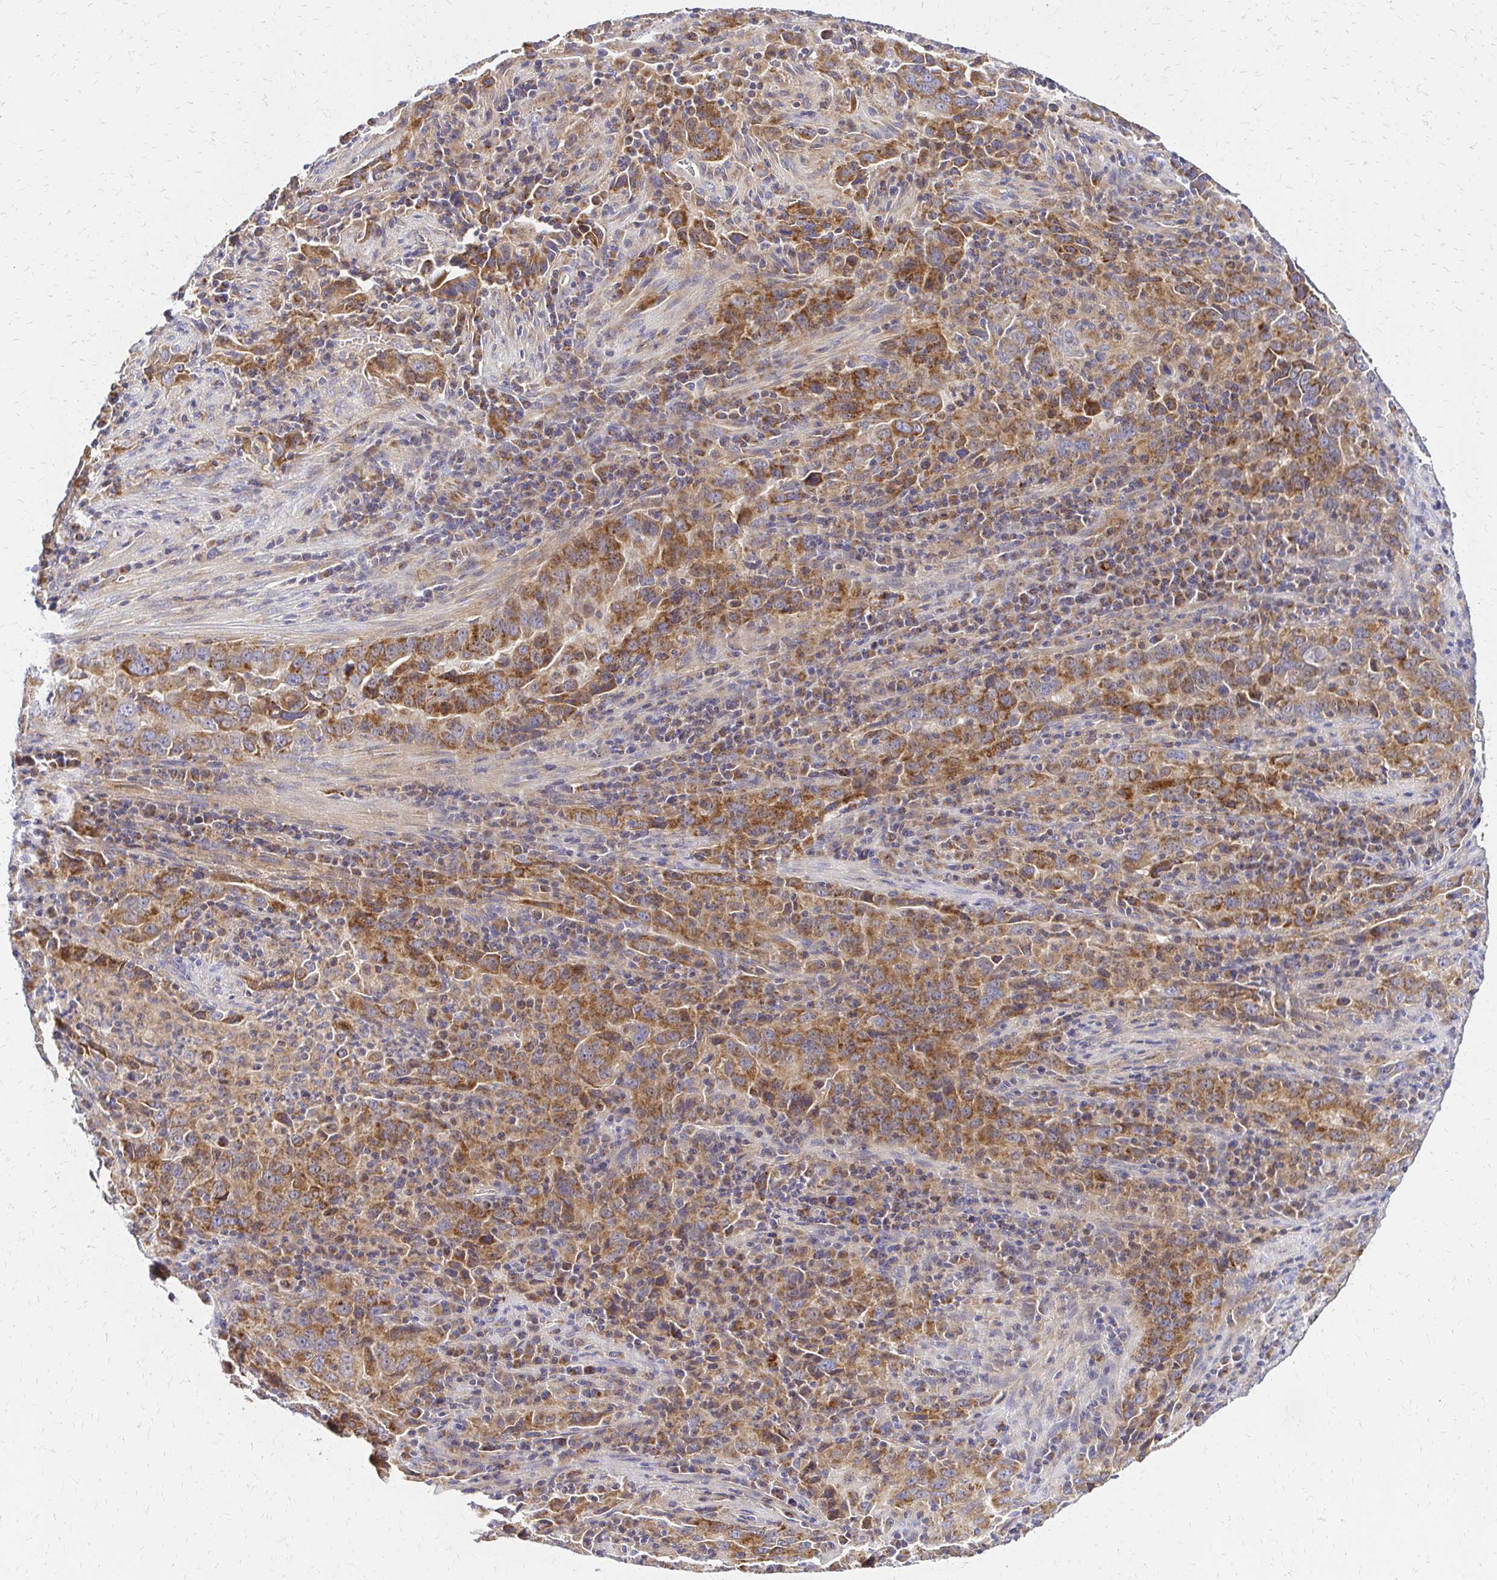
{"staining": {"intensity": "moderate", "quantity": ">75%", "location": "cytoplasmic/membranous"}, "tissue": "lung cancer", "cell_type": "Tumor cells", "image_type": "cancer", "snomed": [{"axis": "morphology", "description": "Adenocarcinoma, NOS"}, {"axis": "topography", "description": "Lung"}], "caption": "About >75% of tumor cells in lung adenocarcinoma show moderate cytoplasmic/membranous protein staining as visualized by brown immunohistochemical staining.", "gene": "MRPL13", "patient": {"sex": "male", "age": 67}}